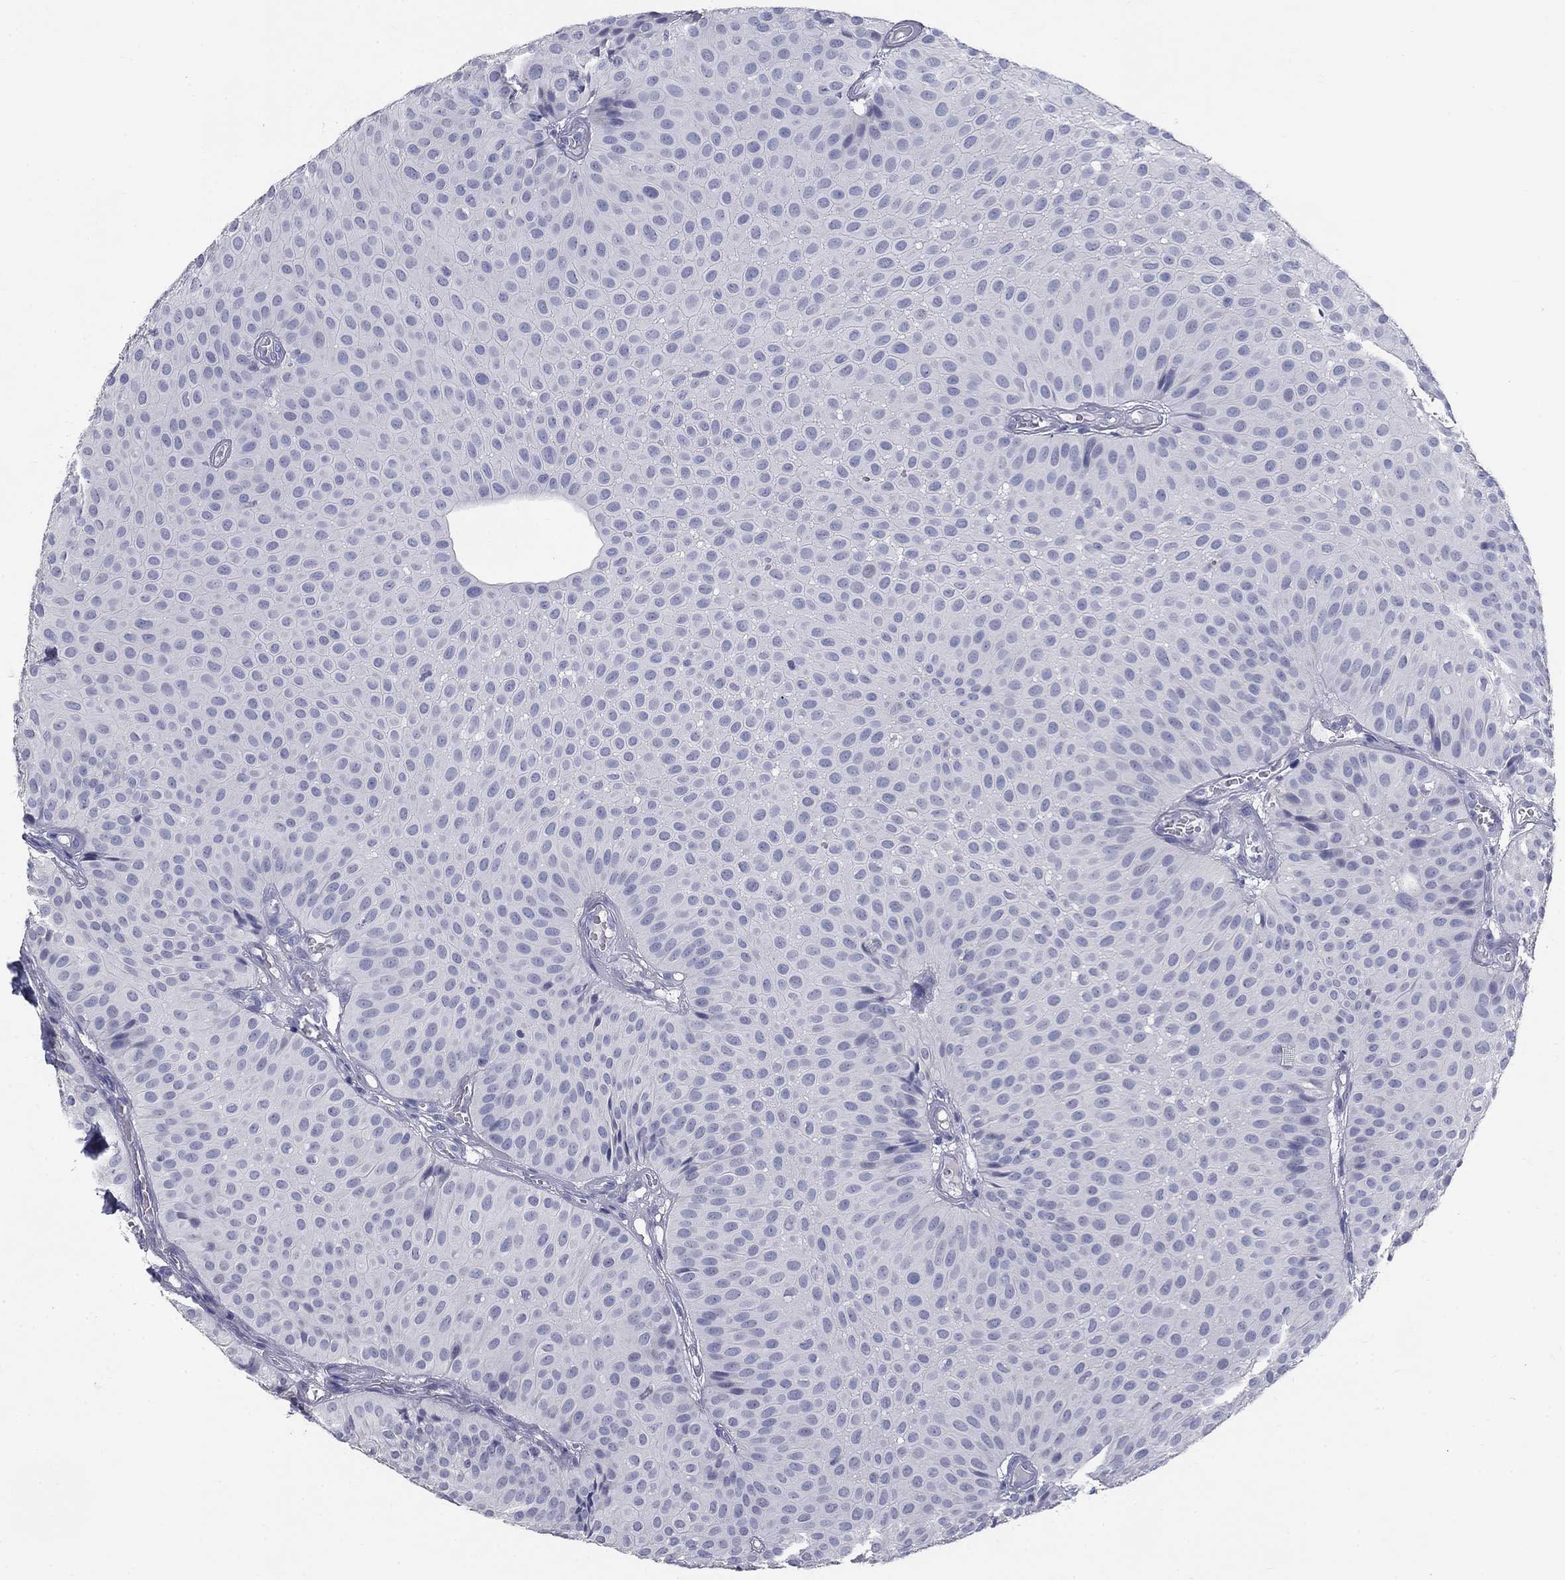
{"staining": {"intensity": "negative", "quantity": "none", "location": "none"}, "tissue": "urothelial cancer", "cell_type": "Tumor cells", "image_type": "cancer", "snomed": [{"axis": "morphology", "description": "Urothelial carcinoma, Low grade"}, {"axis": "topography", "description": "Urinary bladder"}], "caption": "Immunohistochemistry (IHC) of human low-grade urothelial carcinoma reveals no expression in tumor cells.", "gene": "ELAVL4", "patient": {"sex": "male", "age": 64}}